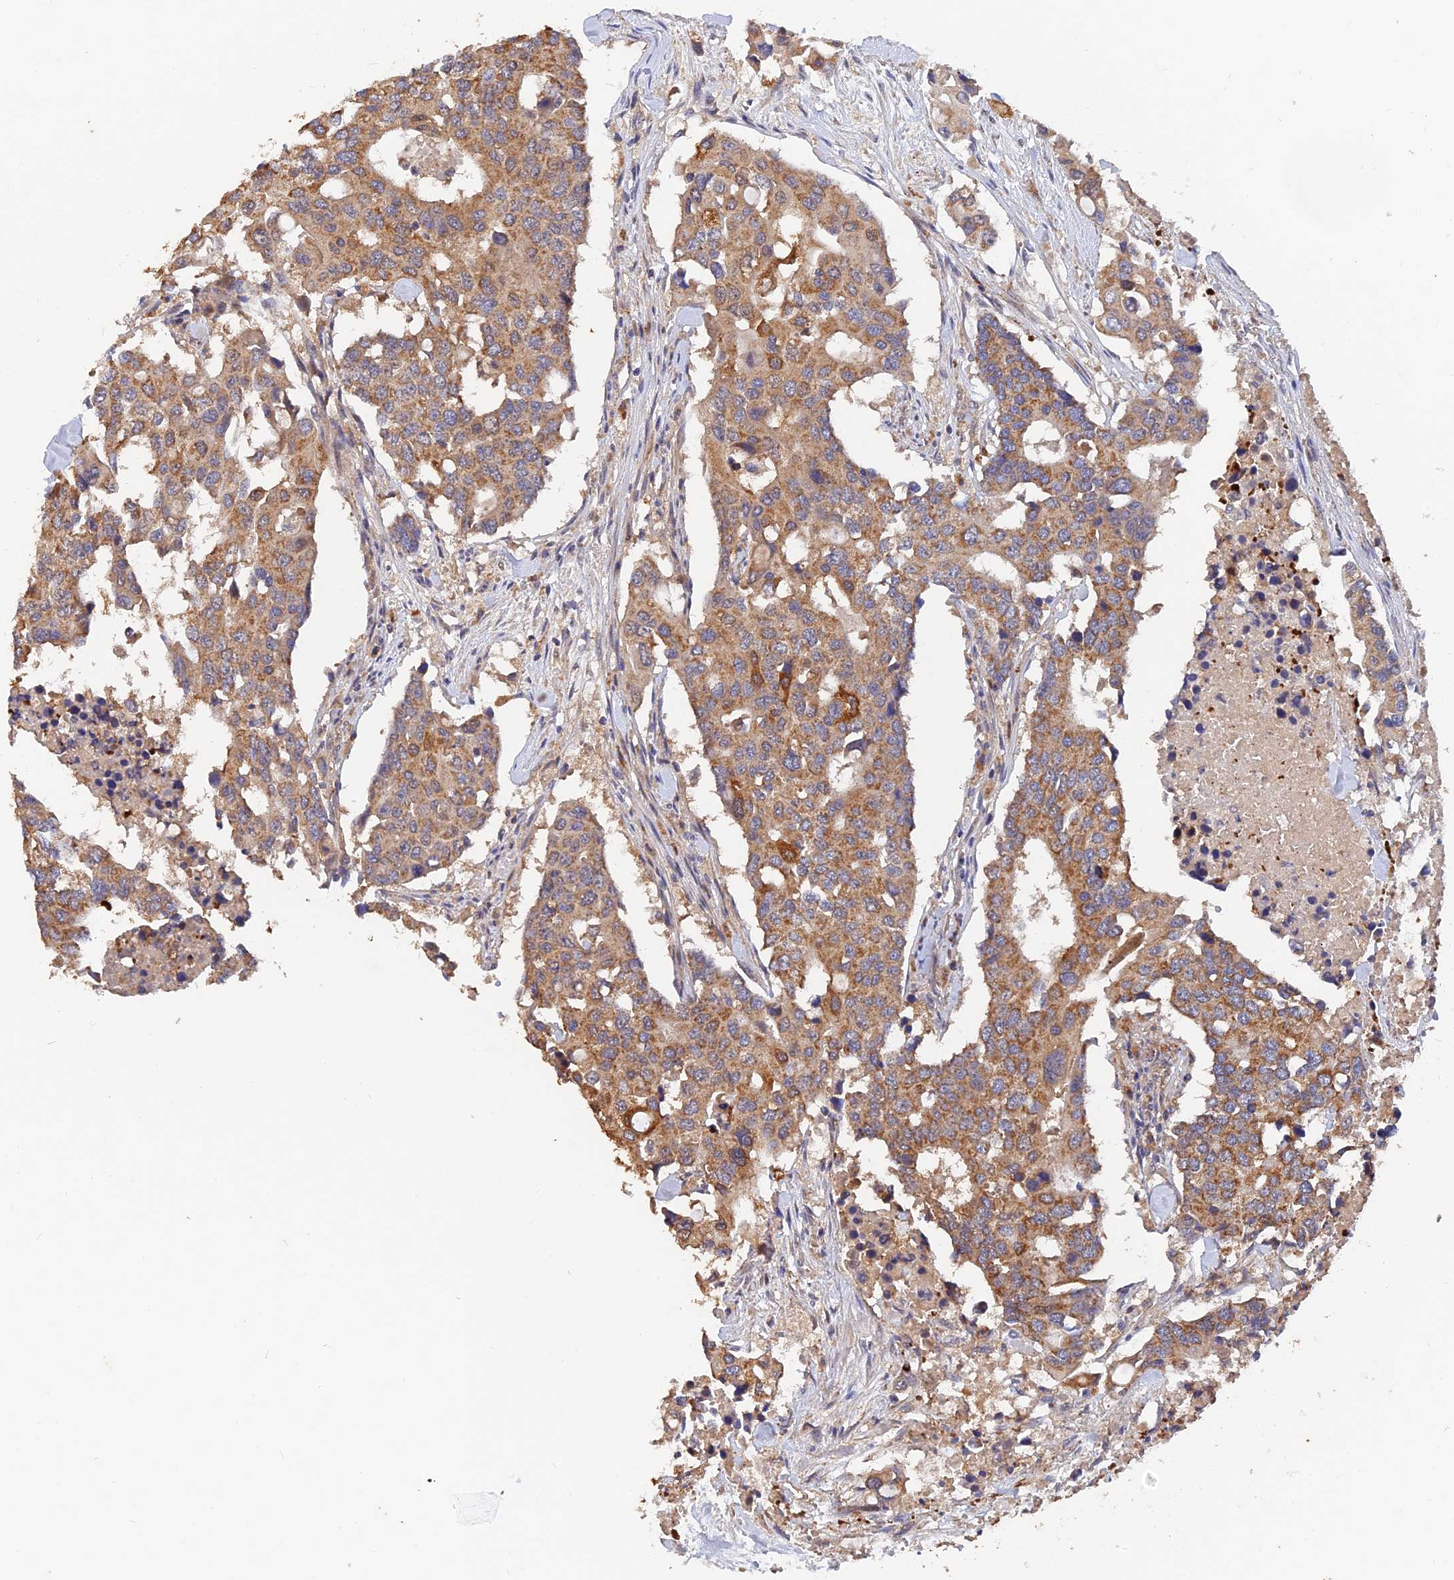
{"staining": {"intensity": "moderate", "quantity": ">75%", "location": "cytoplasmic/membranous"}, "tissue": "colorectal cancer", "cell_type": "Tumor cells", "image_type": "cancer", "snomed": [{"axis": "morphology", "description": "Adenocarcinoma, NOS"}, {"axis": "topography", "description": "Colon"}], "caption": "A medium amount of moderate cytoplasmic/membranous staining is appreciated in about >75% of tumor cells in colorectal cancer (adenocarcinoma) tissue. The staining was performed using DAB (3,3'-diaminobenzidine), with brown indicating positive protein expression. Nuclei are stained blue with hematoxylin.", "gene": "SLC38A11", "patient": {"sex": "male", "age": 77}}